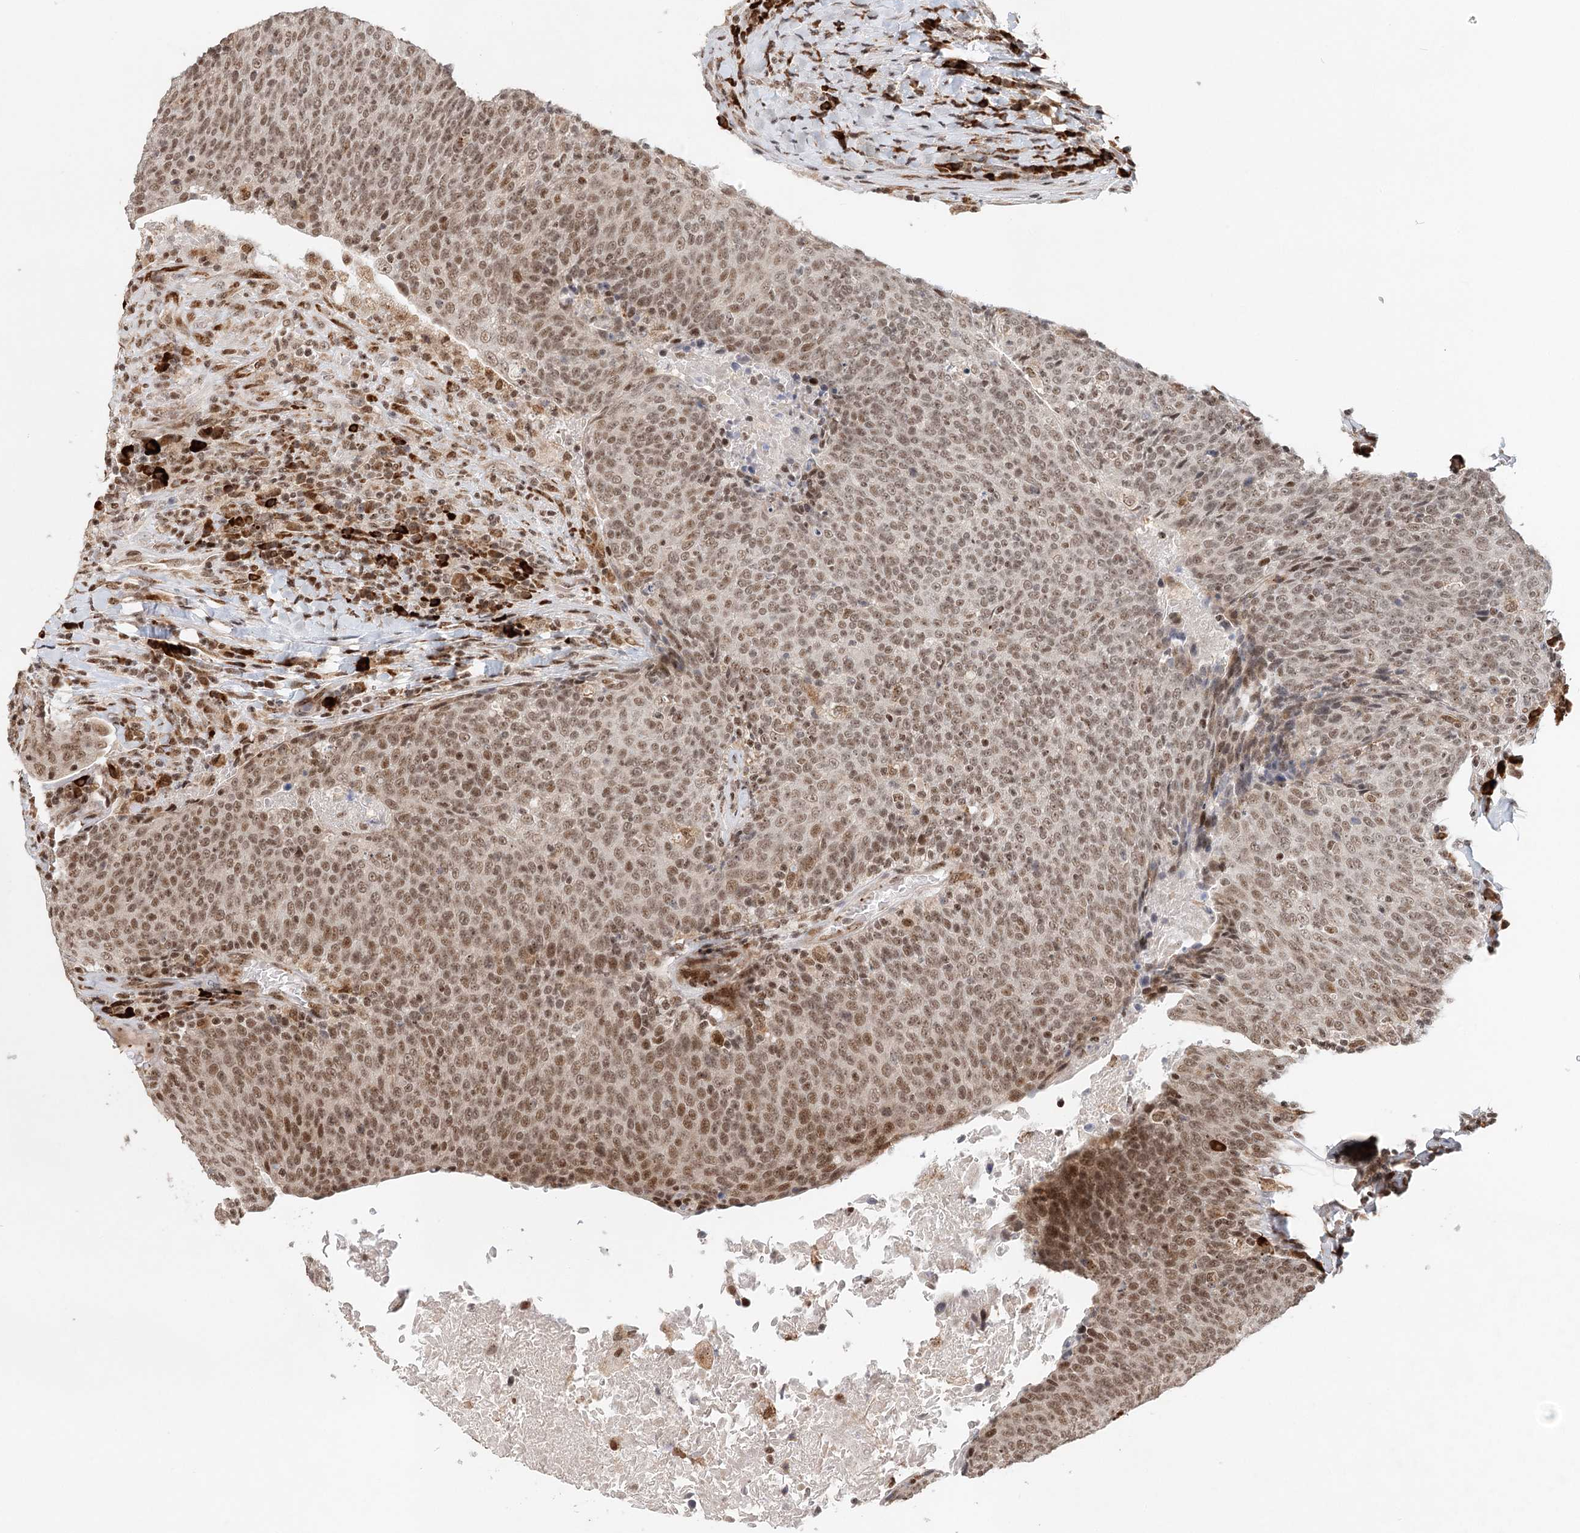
{"staining": {"intensity": "moderate", "quantity": ">75%", "location": "nuclear"}, "tissue": "head and neck cancer", "cell_type": "Tumor cells", "image_type": "cancer", "snomed": [{"axis": "morphology", "description": "Squamous cell carcinoma, NOS"}, {"axis": "morphology", "description": "Squamous cell carcinoma, metastatic, NOS"}, {"axis": "topography", "description": "Lymph node"}, {"axis": "topography", "description": "Head-Neck"}], "caption": "Head and neck cancer (metastatic squamous cell carcinoma) stained with a brown dye shows moderate nuclear positive positivity in about >75% of tumor cells.", "gene": "BNIP5", "patient": {"sex": "male", "age": 62}}